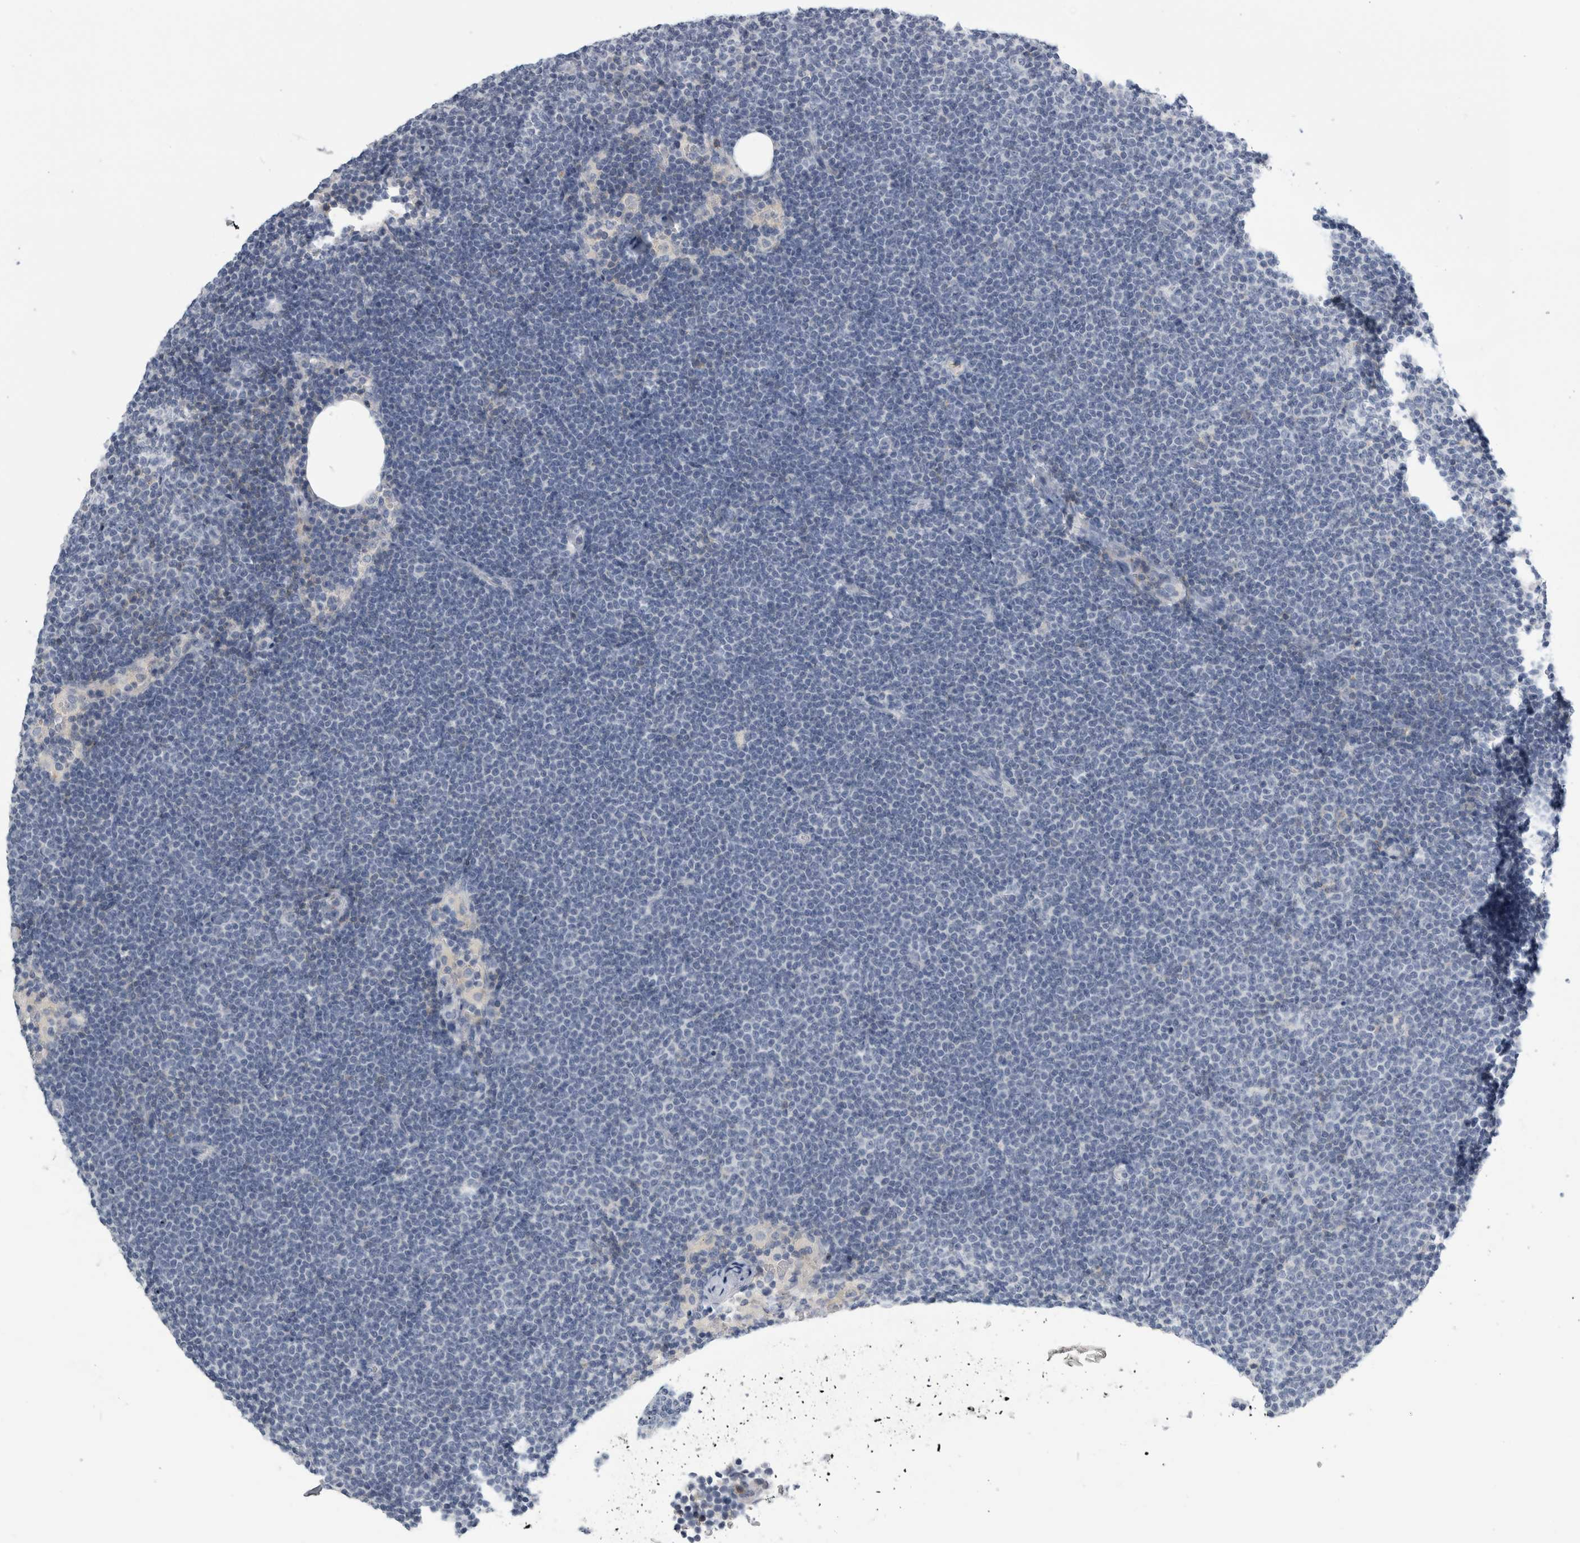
{"staining": {"intensity": "negative", "quantity": "none", "location": "none"}, "tissue": "lymphoma", "cell_type": "Tumor cells", "image_type": "cancer", "snomed": [{"axis": "morphology", "description": "Malignant lymphoma, non-Hodgkin's type, Low grade"}, {"axis": "topography", "description": "Lymph node"}], "caption": "Malignant lymphoma, non-Hodgkin's type (low-grade) stained for a protein using immunohistochemistry (IHC) displays no staining tumor cells.", "gene": "ANKFY1", "patient": {"sex": "female", "age": 53}}